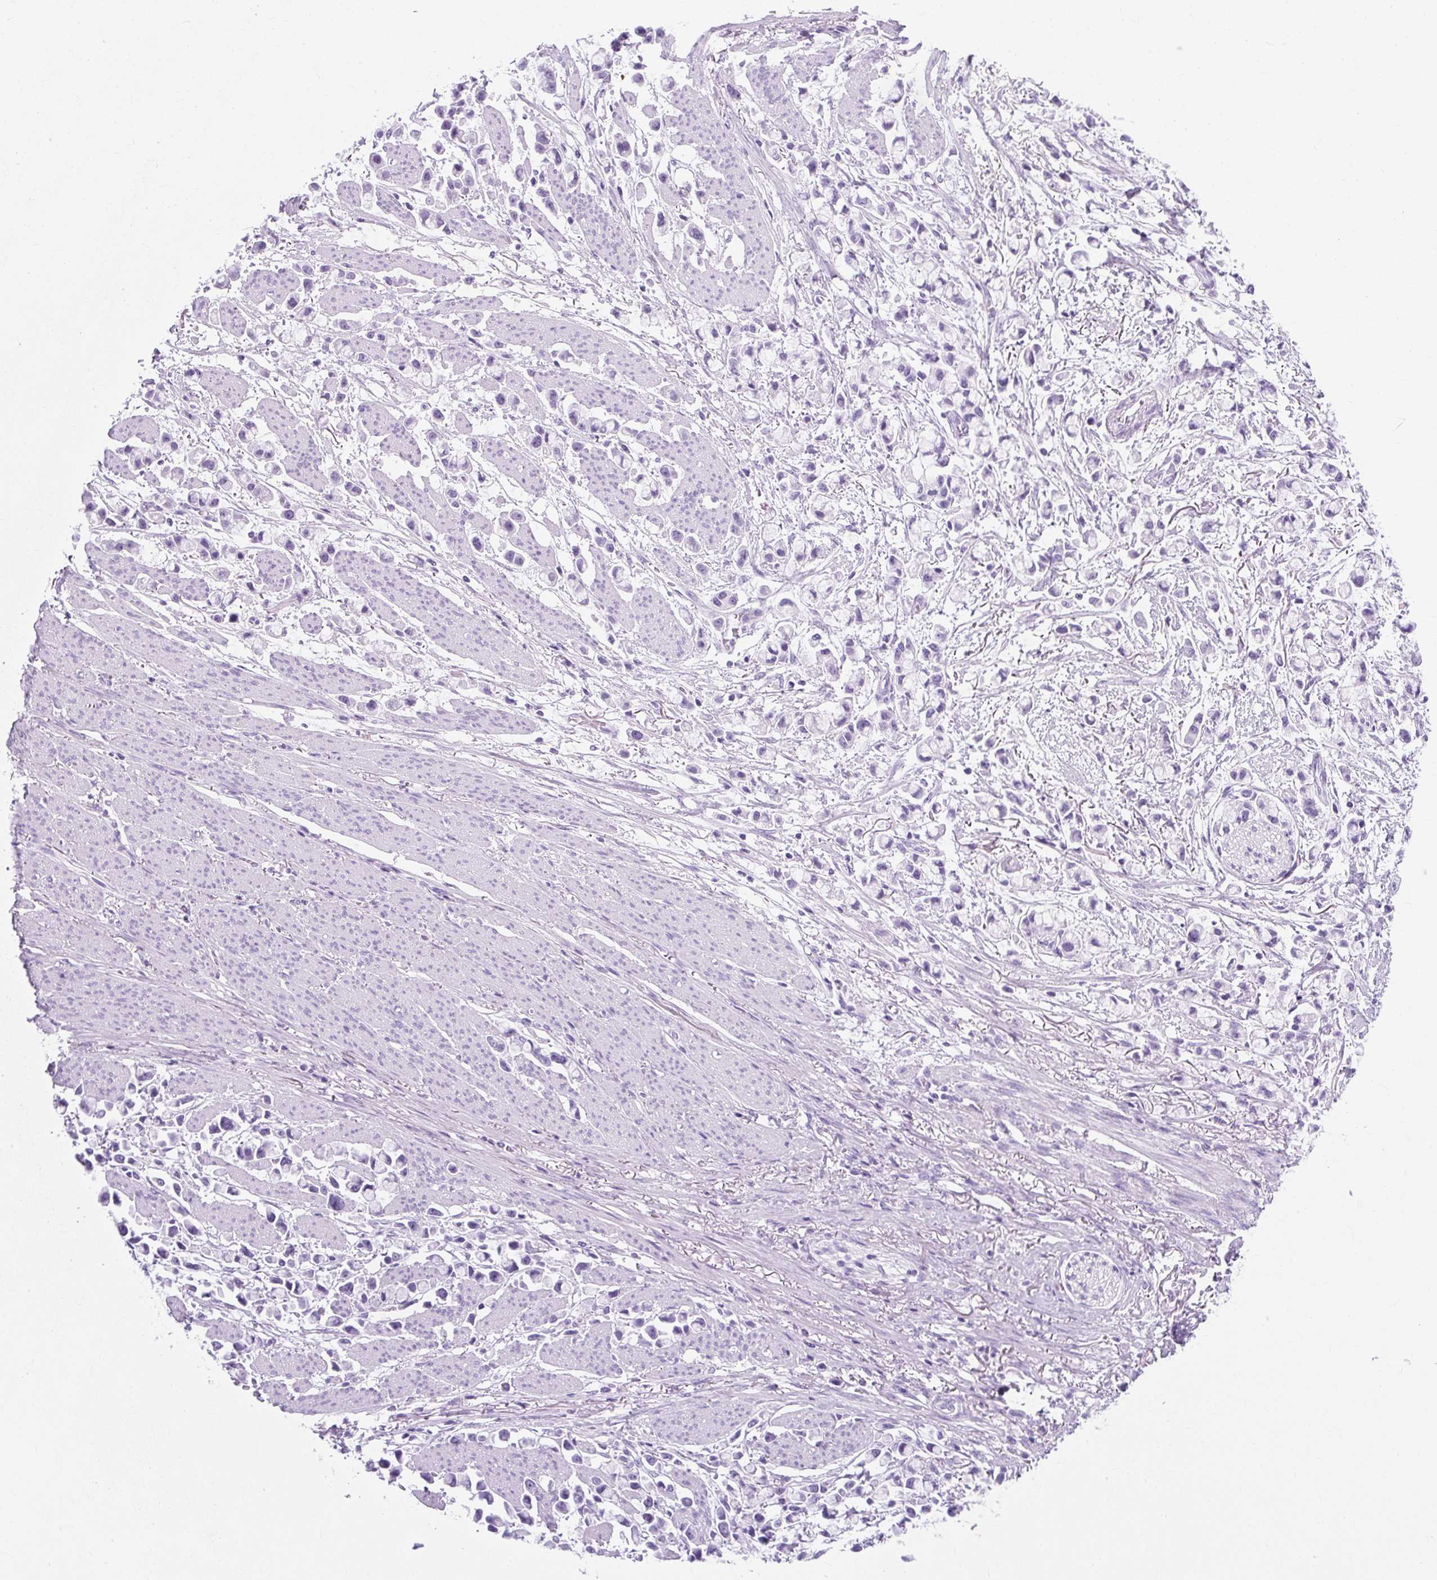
{"staining": {"intensity": "negative", "quantity": "none", "location": "none"}, "tissue": "stomach cancer", "cell_type": "Tumor cells", "image_type": "cancer", "snomed": [{"axis": "morphology", "description": "Adenocarcinoma, NOS"}, {"axis": "topography", "description": "Stomach"}], "caption": "The micrograph exhibits no significant staining in tumor cells of stomach adenocarcinoma.", "gene": "RYBP", "patient": {"sex": "female", "age": 81}}